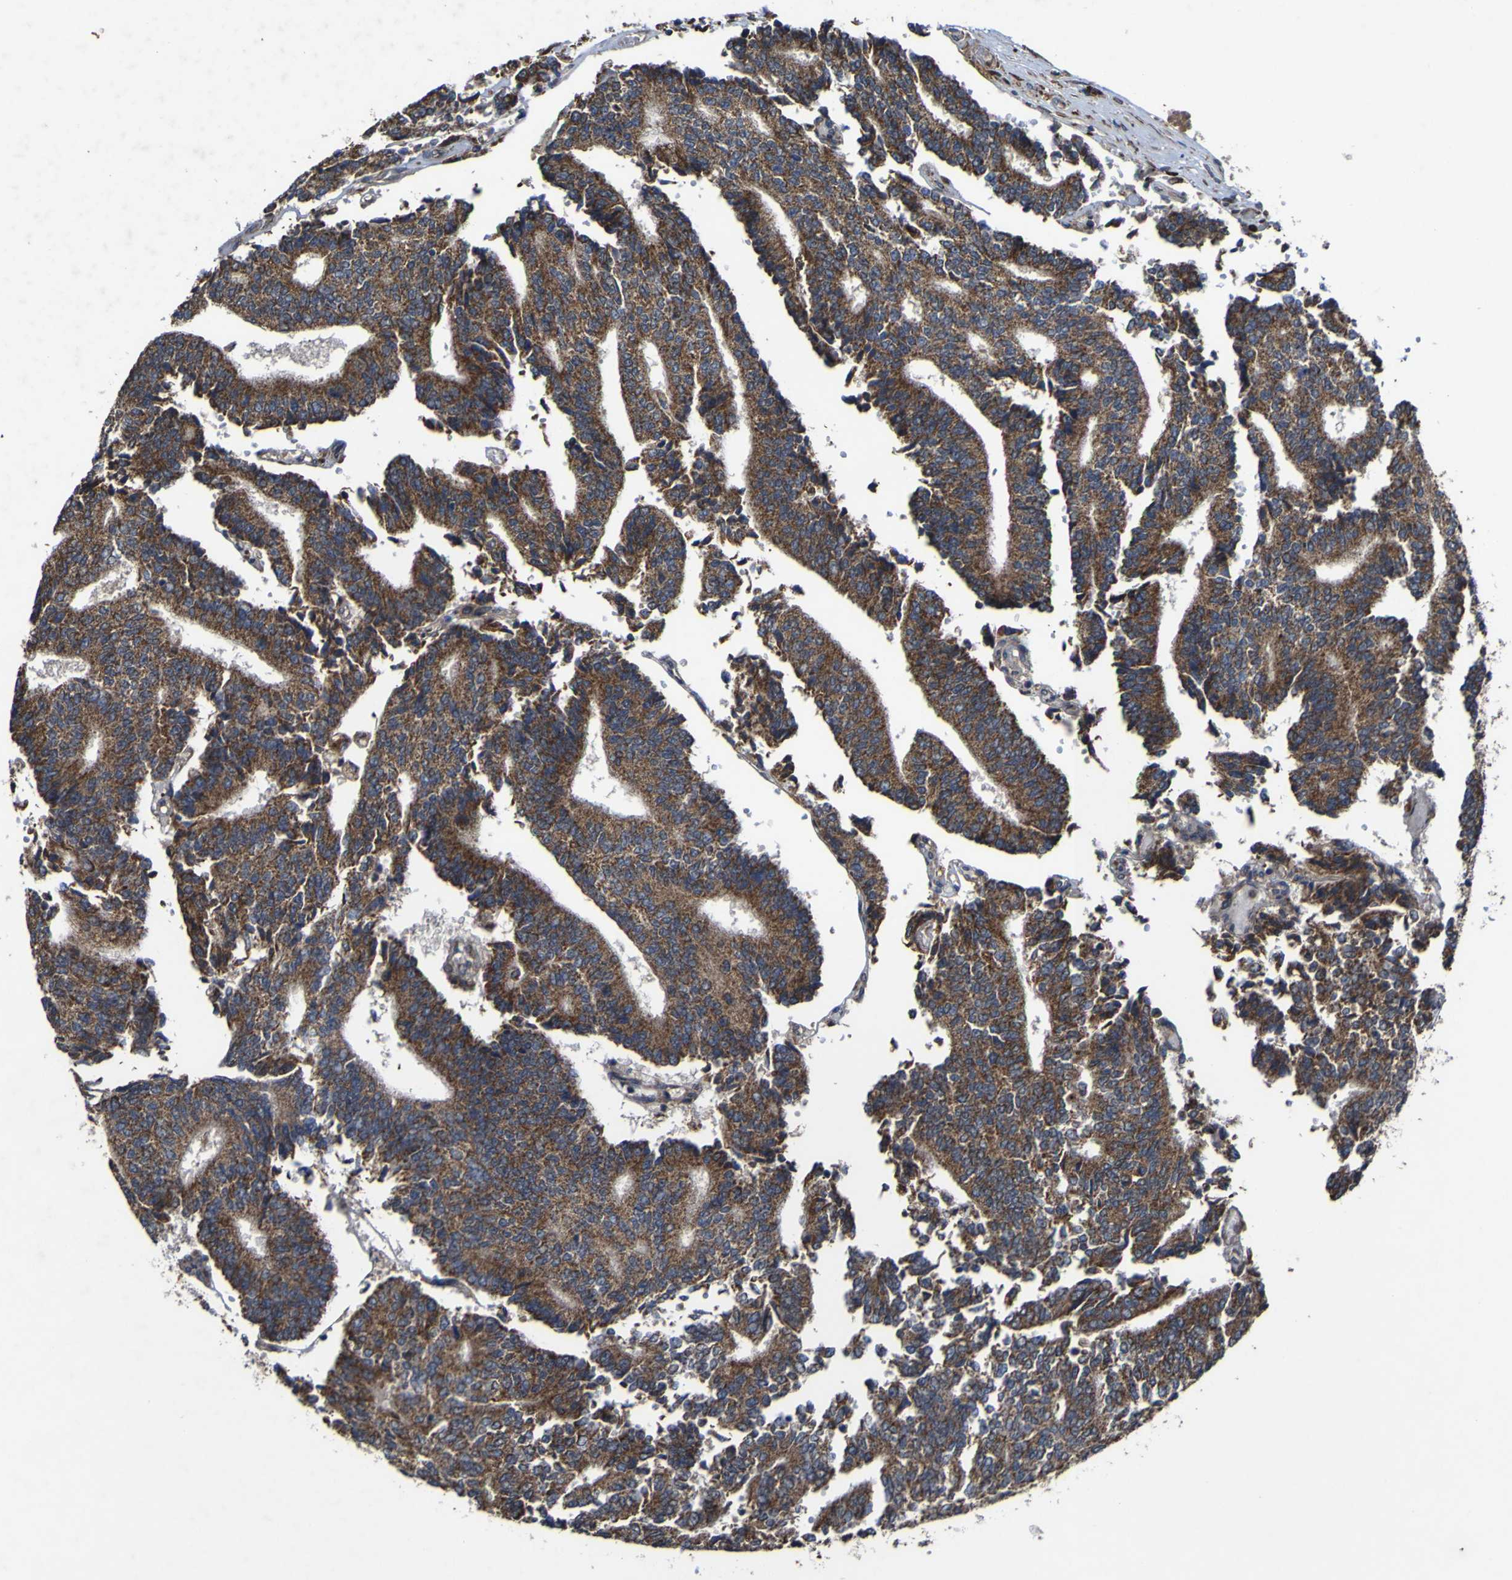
{"staining": {"intensity": "moderate", "quantity": ">75%", "location": "cytoplasmic/membranous"}, "tissue": "prostate cancer", "cell_type": "Tumor cells", "image_type": "cancer", "snomed": [{"axis": "morphology", "description": "Normal tissue, NOS"}, {"axis": "morphology", "description": "Adenocarcinoma, High grade"}, {"axis": "topography", "description": "Prostate"}, {"axis": "topography", "description": "Seminal veicle"}], "caption": "This micrograph reveals immunohistochemistry (IHC) staining of human prostate cancer, with medium moderate cytoplasmic/membranous expression in about >75% of tumor cells.", "gene": "IRAK2", "patient": {"sex": "male", "age": 55}}